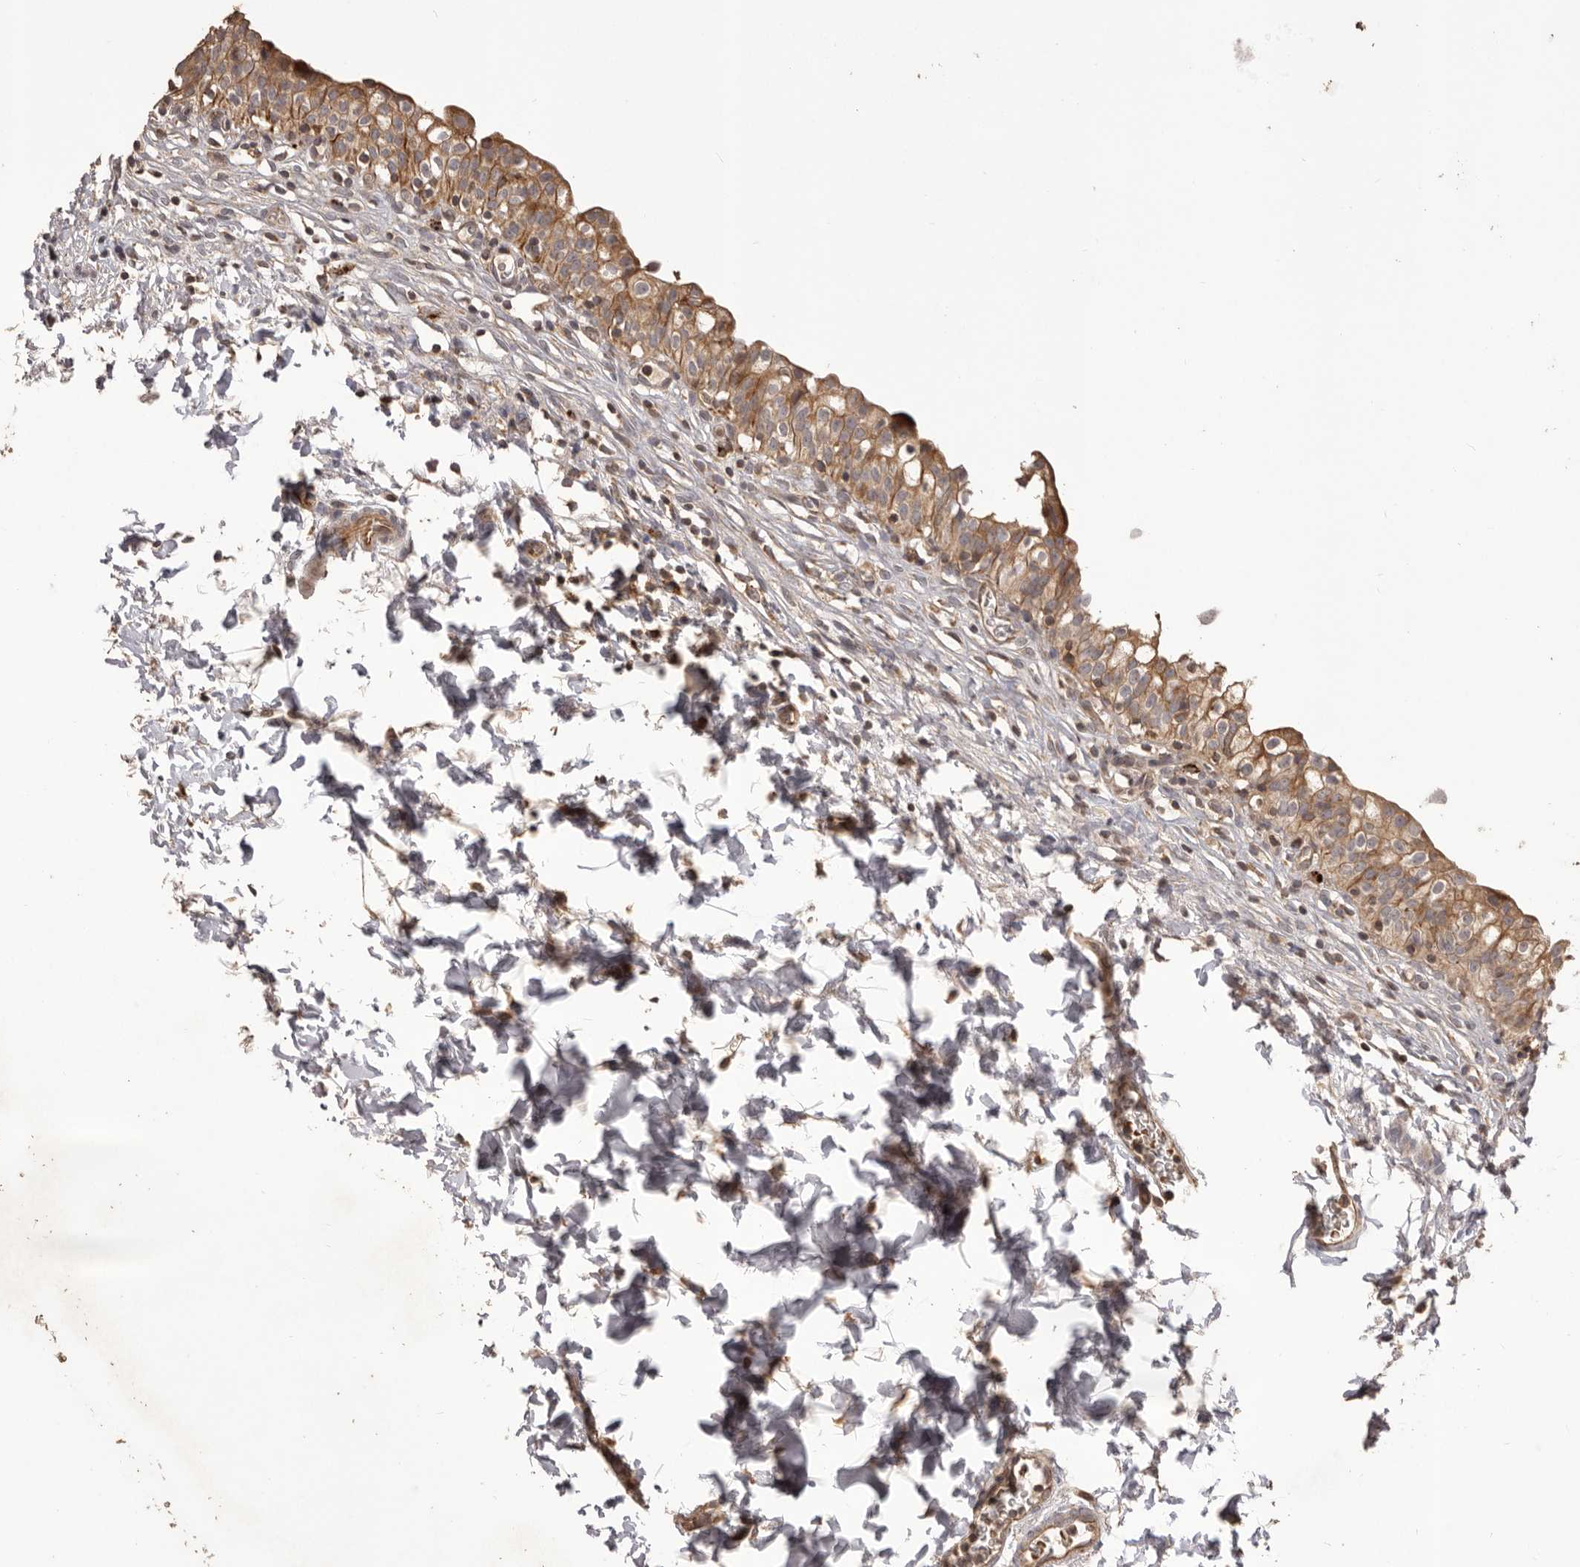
{"staining": {"intensity": "moderate", "quantity": ">75%", "location": "cytoplasmic/membranous"}, "tissue": "urinary bladder", "cell_type": "Urothelial cells", "image_type": "normal", "snomed": [{"axis": "morphology", "description": "Normal tissue, NOS"}, {"axis": "topography", "description": "Urinary bladder"}], "caption": "The photomicrograph shows staining of unremarkable urinary bladder, revealing moderate cytoplasmic/membranous protein staining (brown color) within urothelial cells.", "gene": "QRSL1", "patient": {"sex": "male", "age": 55}}